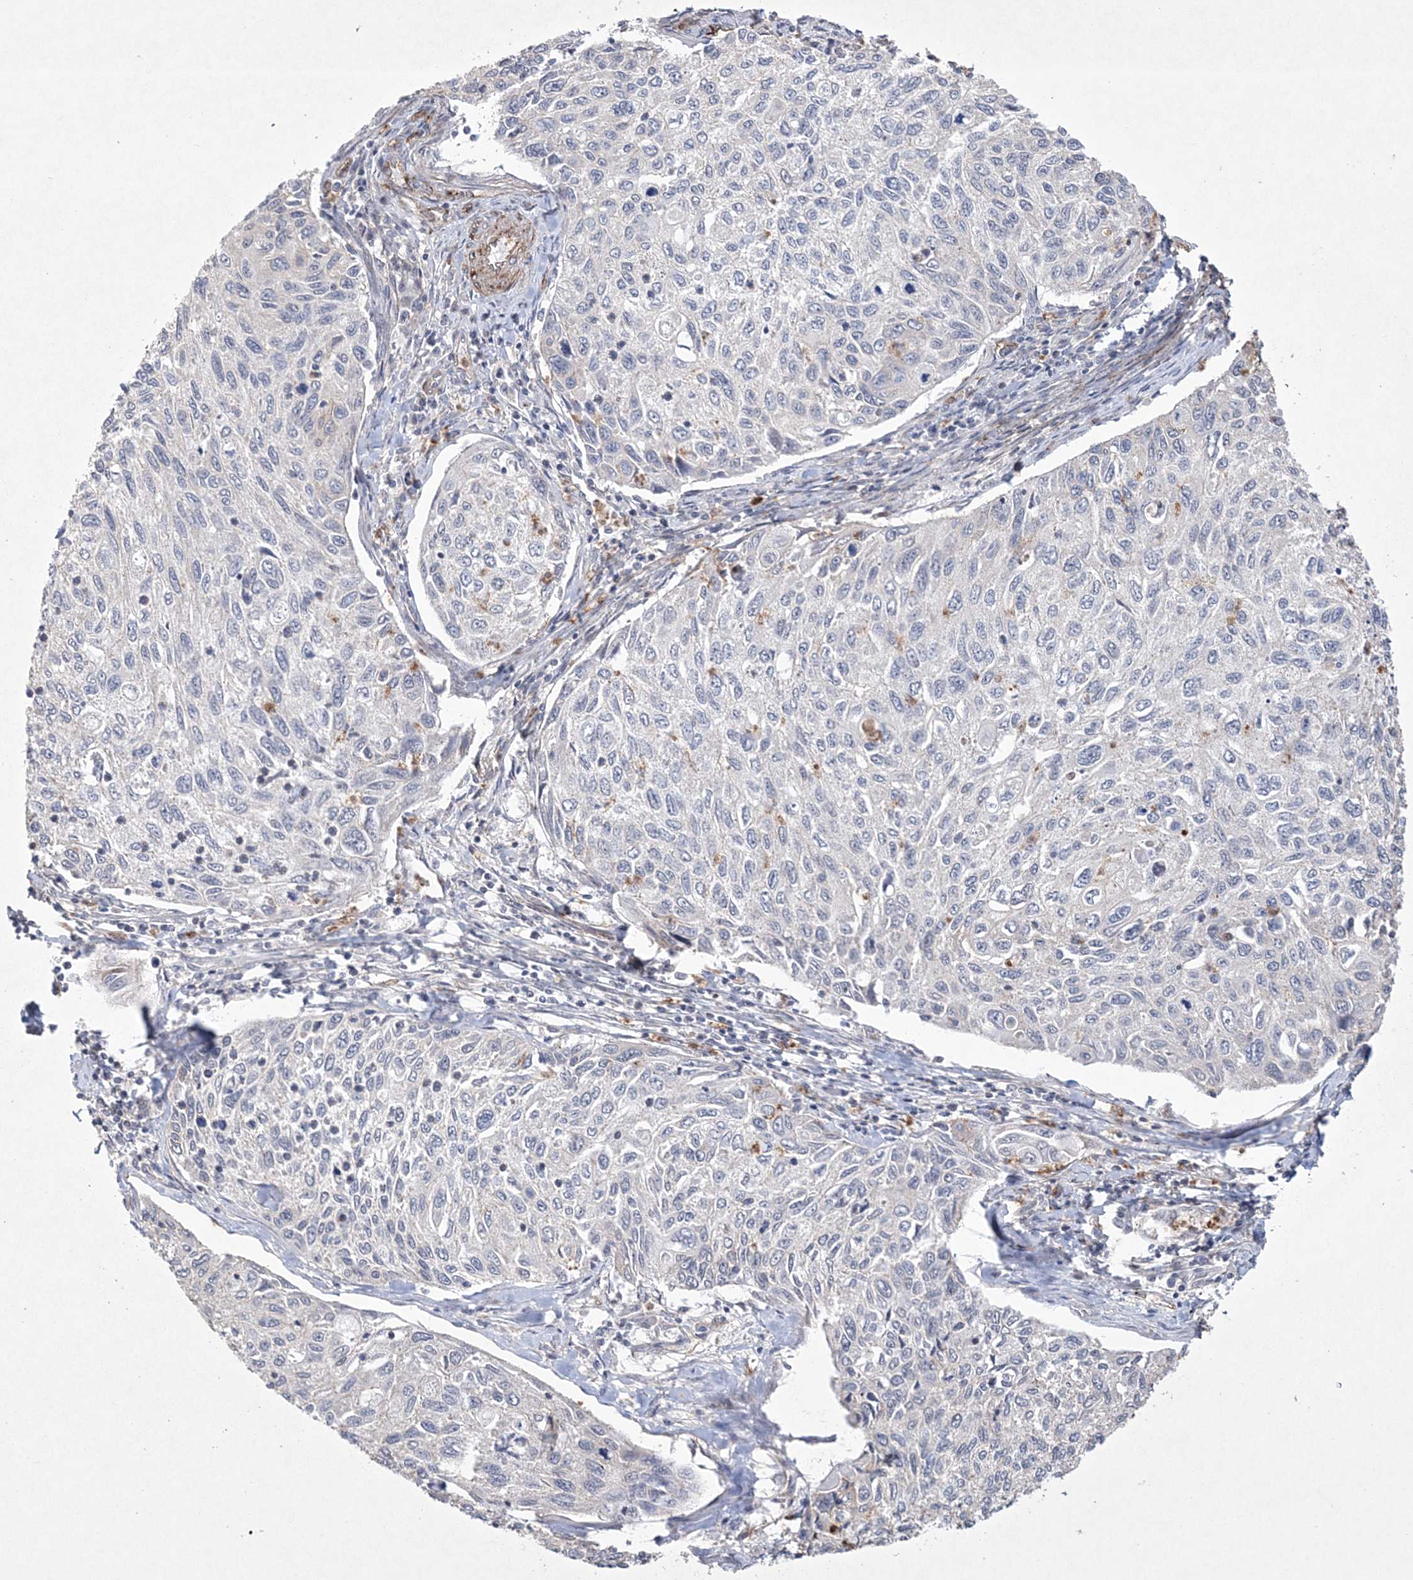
{"staining": {"intensity": "negative", "quantity": "none", "location": "none"}, "tissue": "cervical cancer", "cell_type": "Tumor cells", "image_type": "cancer", "snomed": [{"axis": "morphology", "description": "Squamous cell carcinoma, NOS"}, {"axis": "topography", "description": "Cervix"}], "caption": "Tumor cells show no significant staining in squamous cell carcinoma (cervical).", "gene": "DPCD", "patient": {"sex": "female", "age": 70}}